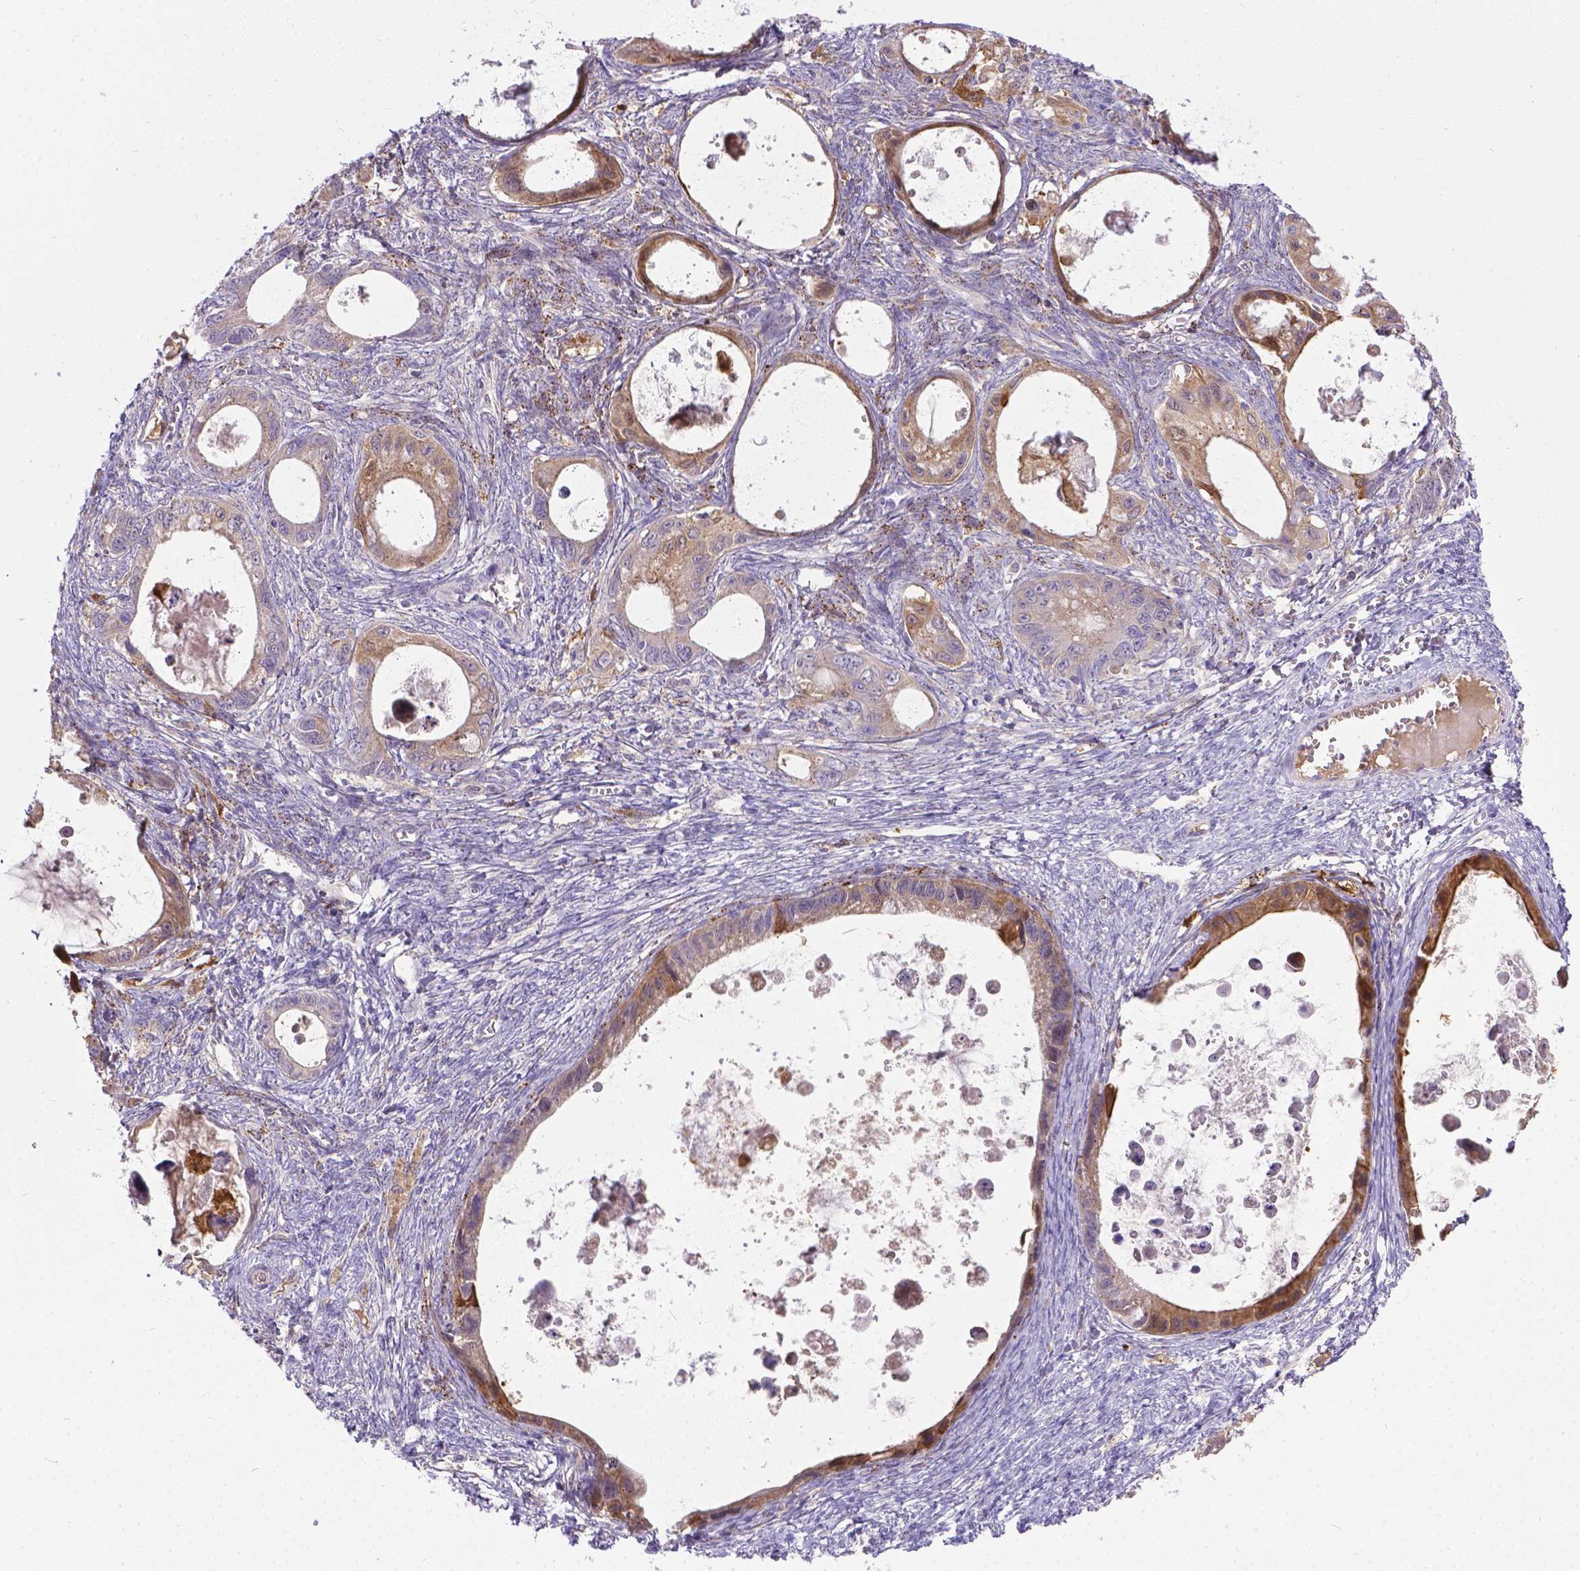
{"staining": {"intensity": "moderate", "quantity": ">75%", "location": "cytoplasmic/membranous"}, "tissue": "ovarian cancer", "cell_type": "Tumor cells", "image_type": "cancer", "snomed": [{"axis": "morphology", "description": "Cystadenocarcinoma, mucinous, NOS"}, {"axis": "topography", "description": "Ovary"}], "caption": "Immunohistochemistry (IHC) micrograph of human ovarian mucinous cystadenocarcinoma stained for a protein (brown), which shows medium levels of moderate cytoplasmic/membranous staining in approximately >75% of tumor cells.", "gene": "TM4SF18", "patient": {"sex": "female", "age": 64}}